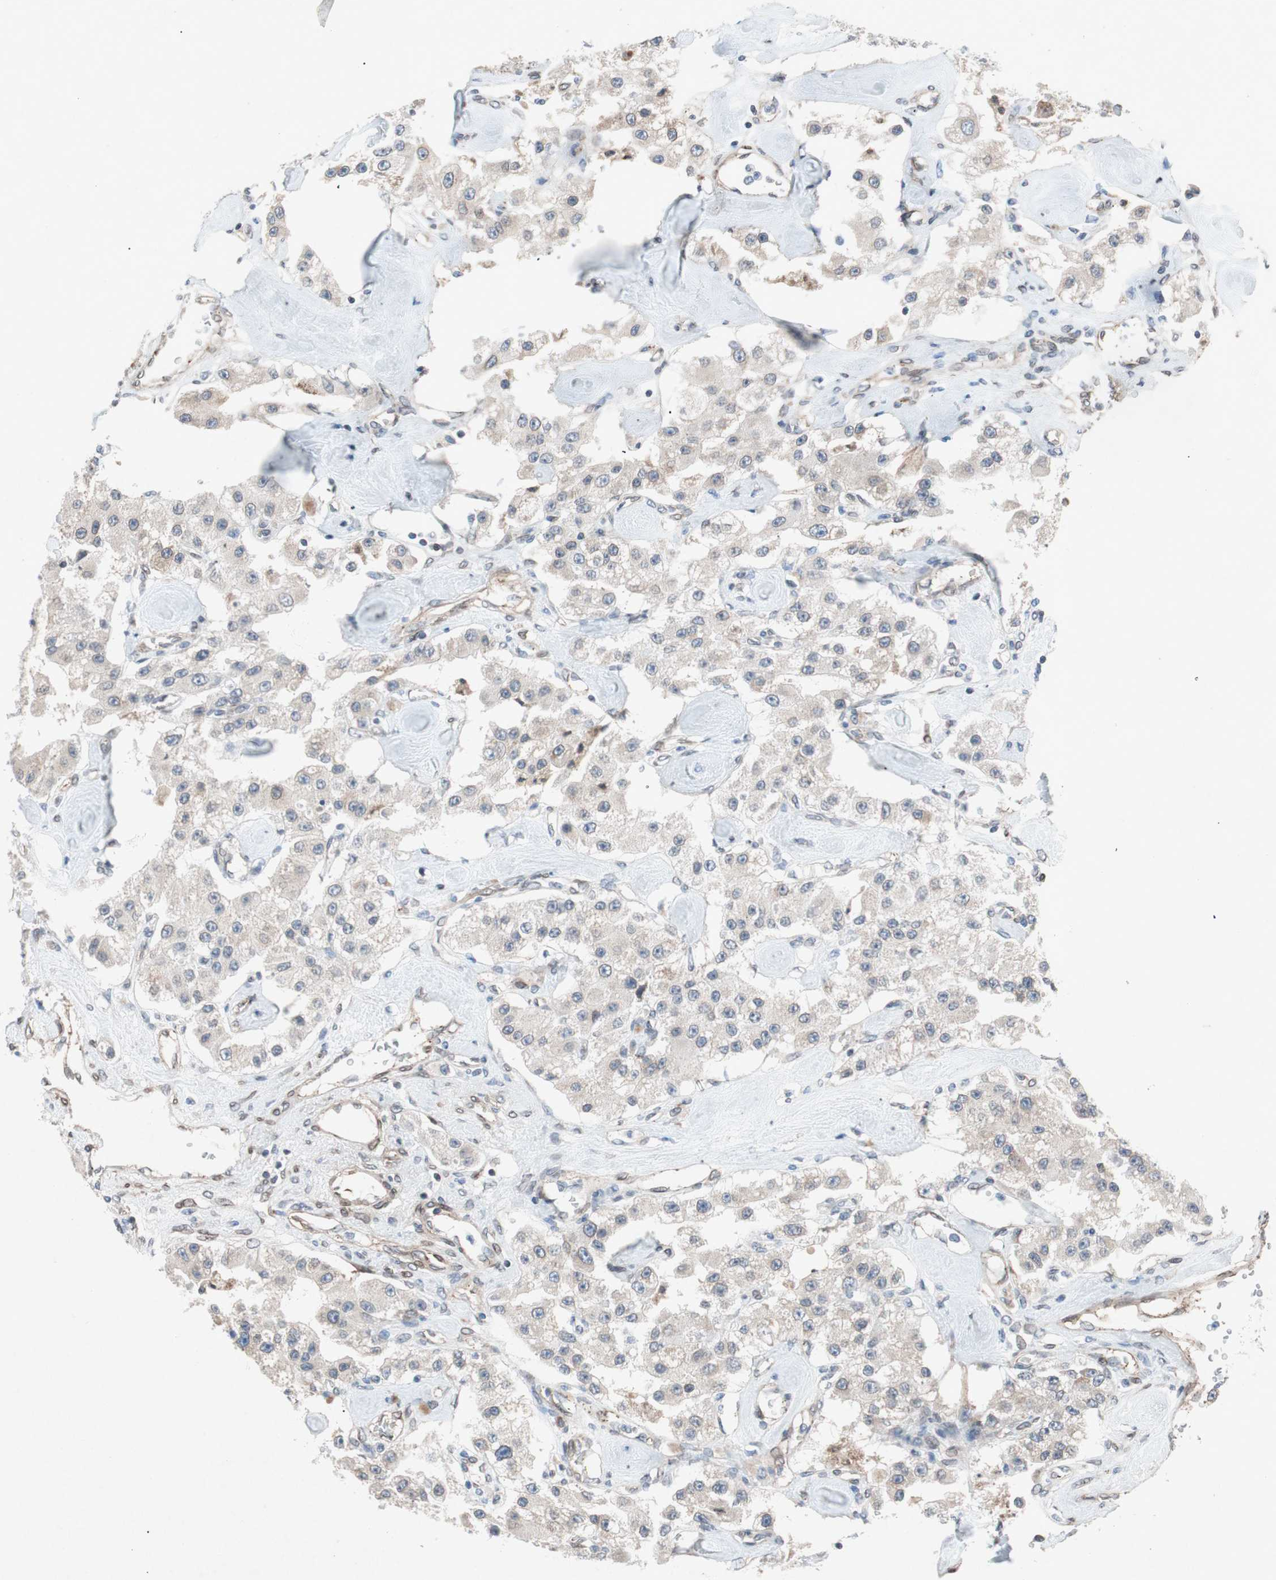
{"staining": {"intensity": "negative", "quantity": "none", "location": "none"}, "tissue": "carcinoid", "cell_type": "Tumor cells", "image_type": "cancer", "snomed": [{"axis": "morphology", "description": "Carcinoid, malignant, NOS"}, {"axis": "topography", "description": "Pancreas"}], "caption": "This is a micrograph of immunohistochemistry (IHC) staining of carcinoid, which shows no staining in tumor cells.", "gene": "ARNT2", "patient": {"sex": "male", "age": 41}}